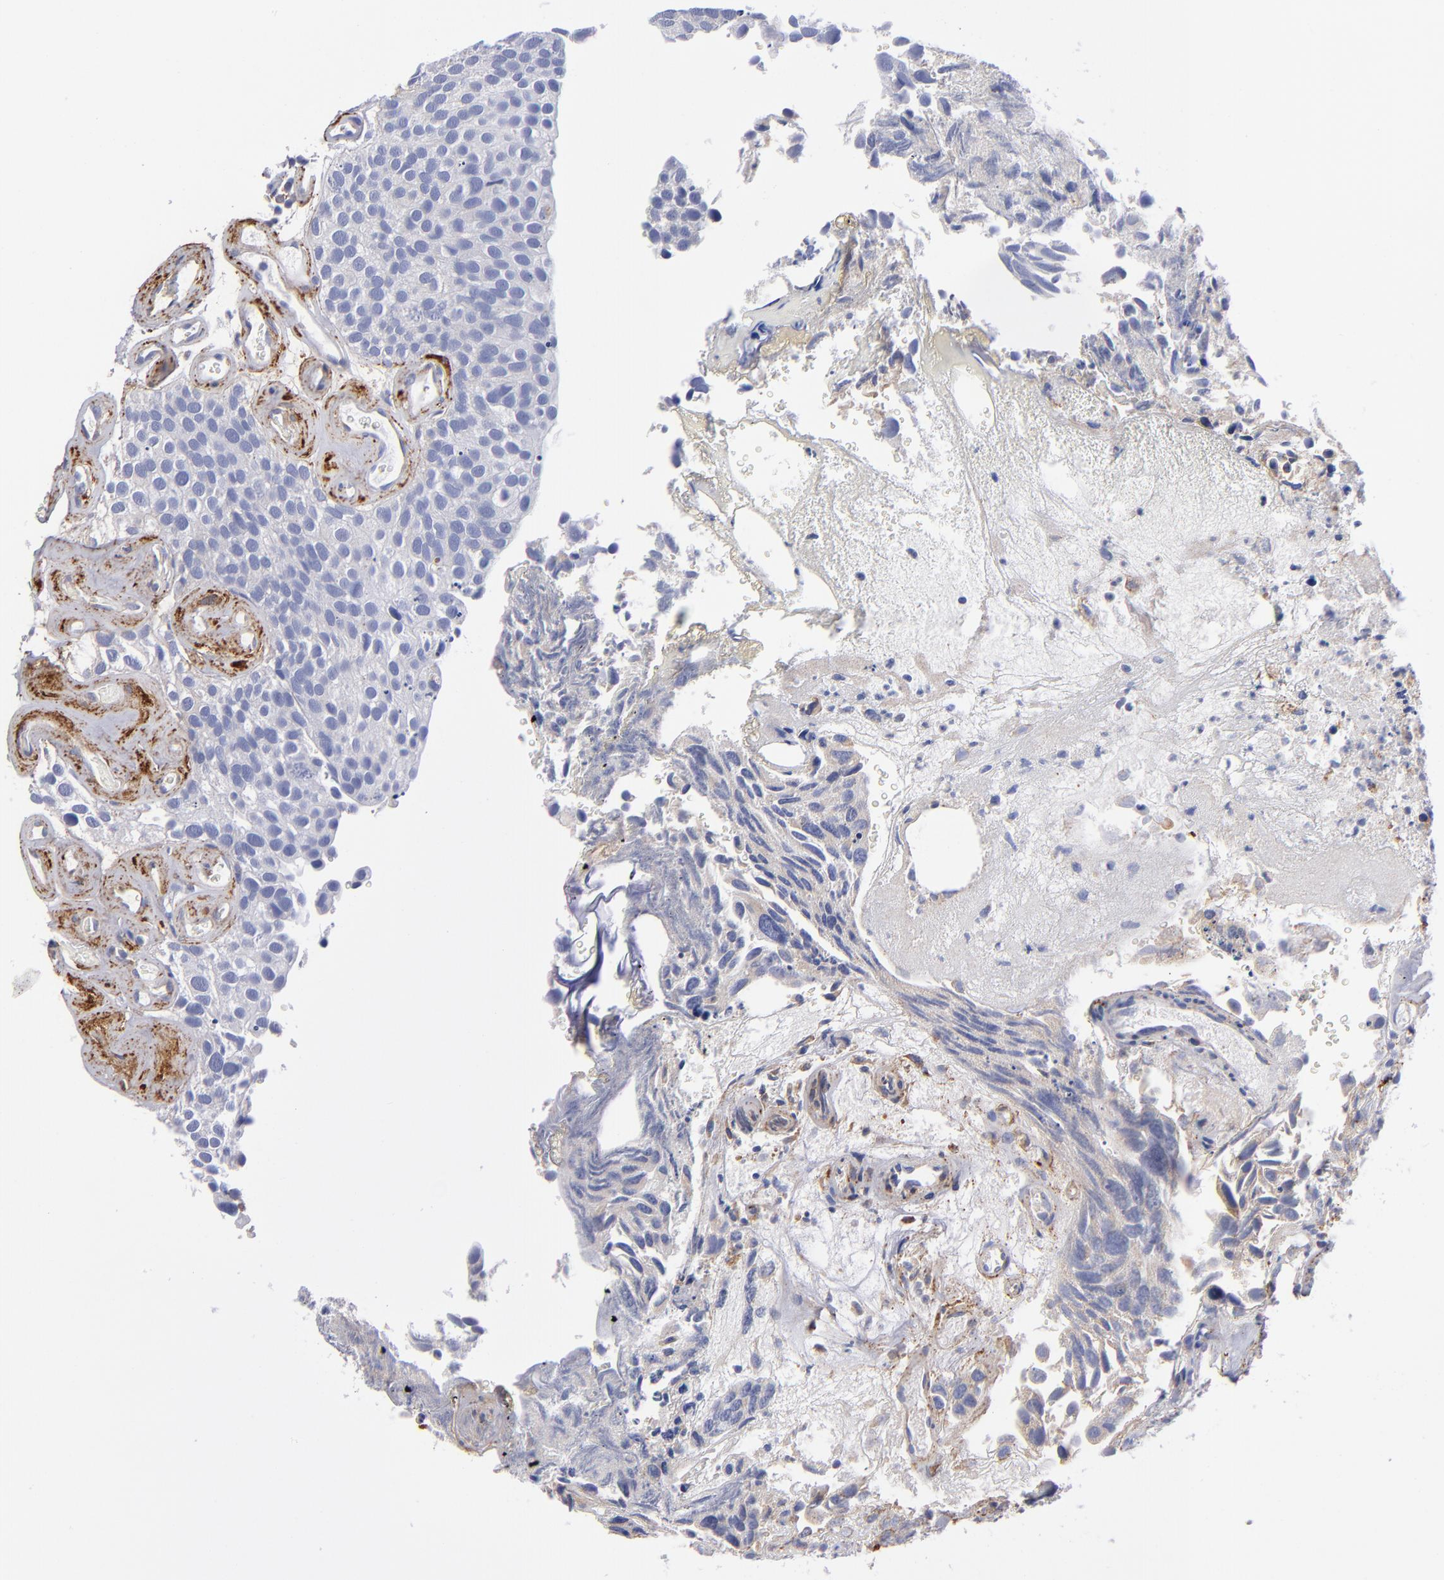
{"staining": {"intensity": "negative", "quantity": "none", "location": "none"}, "tissue": "urothelial cancer", "cell_type": "Tumor cells", "image_type": "cancer", "snomed": [{"axis": "morphology", "description": "Urothelial carcinoma, High grade"}, {"axis": "topography", "description": "Urinary bladder"}], "caption": "This is a histopathology image of IHC staining of high-grade urothelial carcinoma, which shows no expression in tumor cells.", "gene": "MFGE8", "patient": {"sex": "male", "age": 72}}